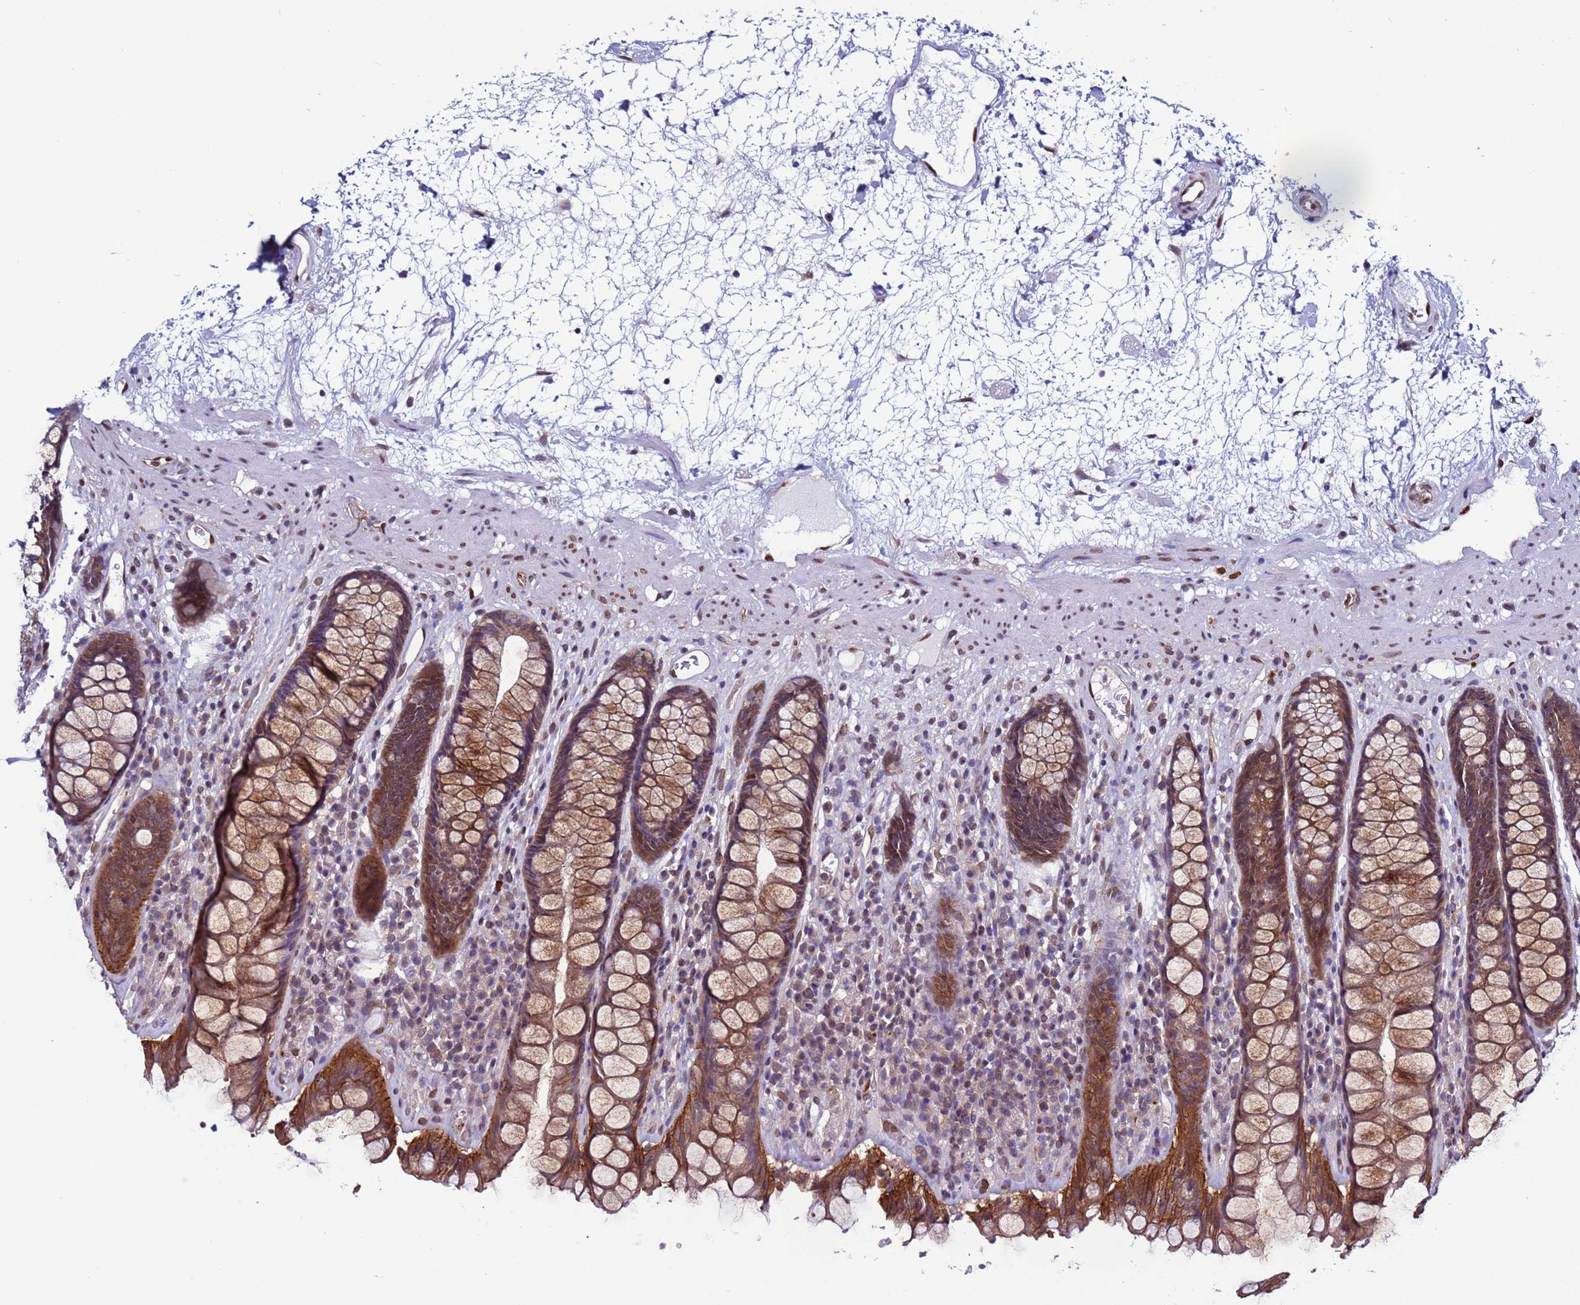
{"staining": {"intensity": "strong", "quantity": ">75%", "location": "cytoplasmic/membranous"}, "tissue": "rectum", "cell_type": "Glandular cells", "image_type": "normal", "snomed": [{"axis": "morphology", "description": "Normal tissue, NOS"}, {"axis": "topography", "description": "Rectum"}], "caption": "Protein analysis of unremarkable rectum demonstrates strong cytoplasmic/membranous expression in about >75% of glandular cells. The staining was performed using DAB (3,3'-diaminobenzidine), with brown indicating positive protein expression. Nuclei are stained blue with hematoxylin.", "gene": "TRIM37", "patient": {"sex": "male", "age": 64}}